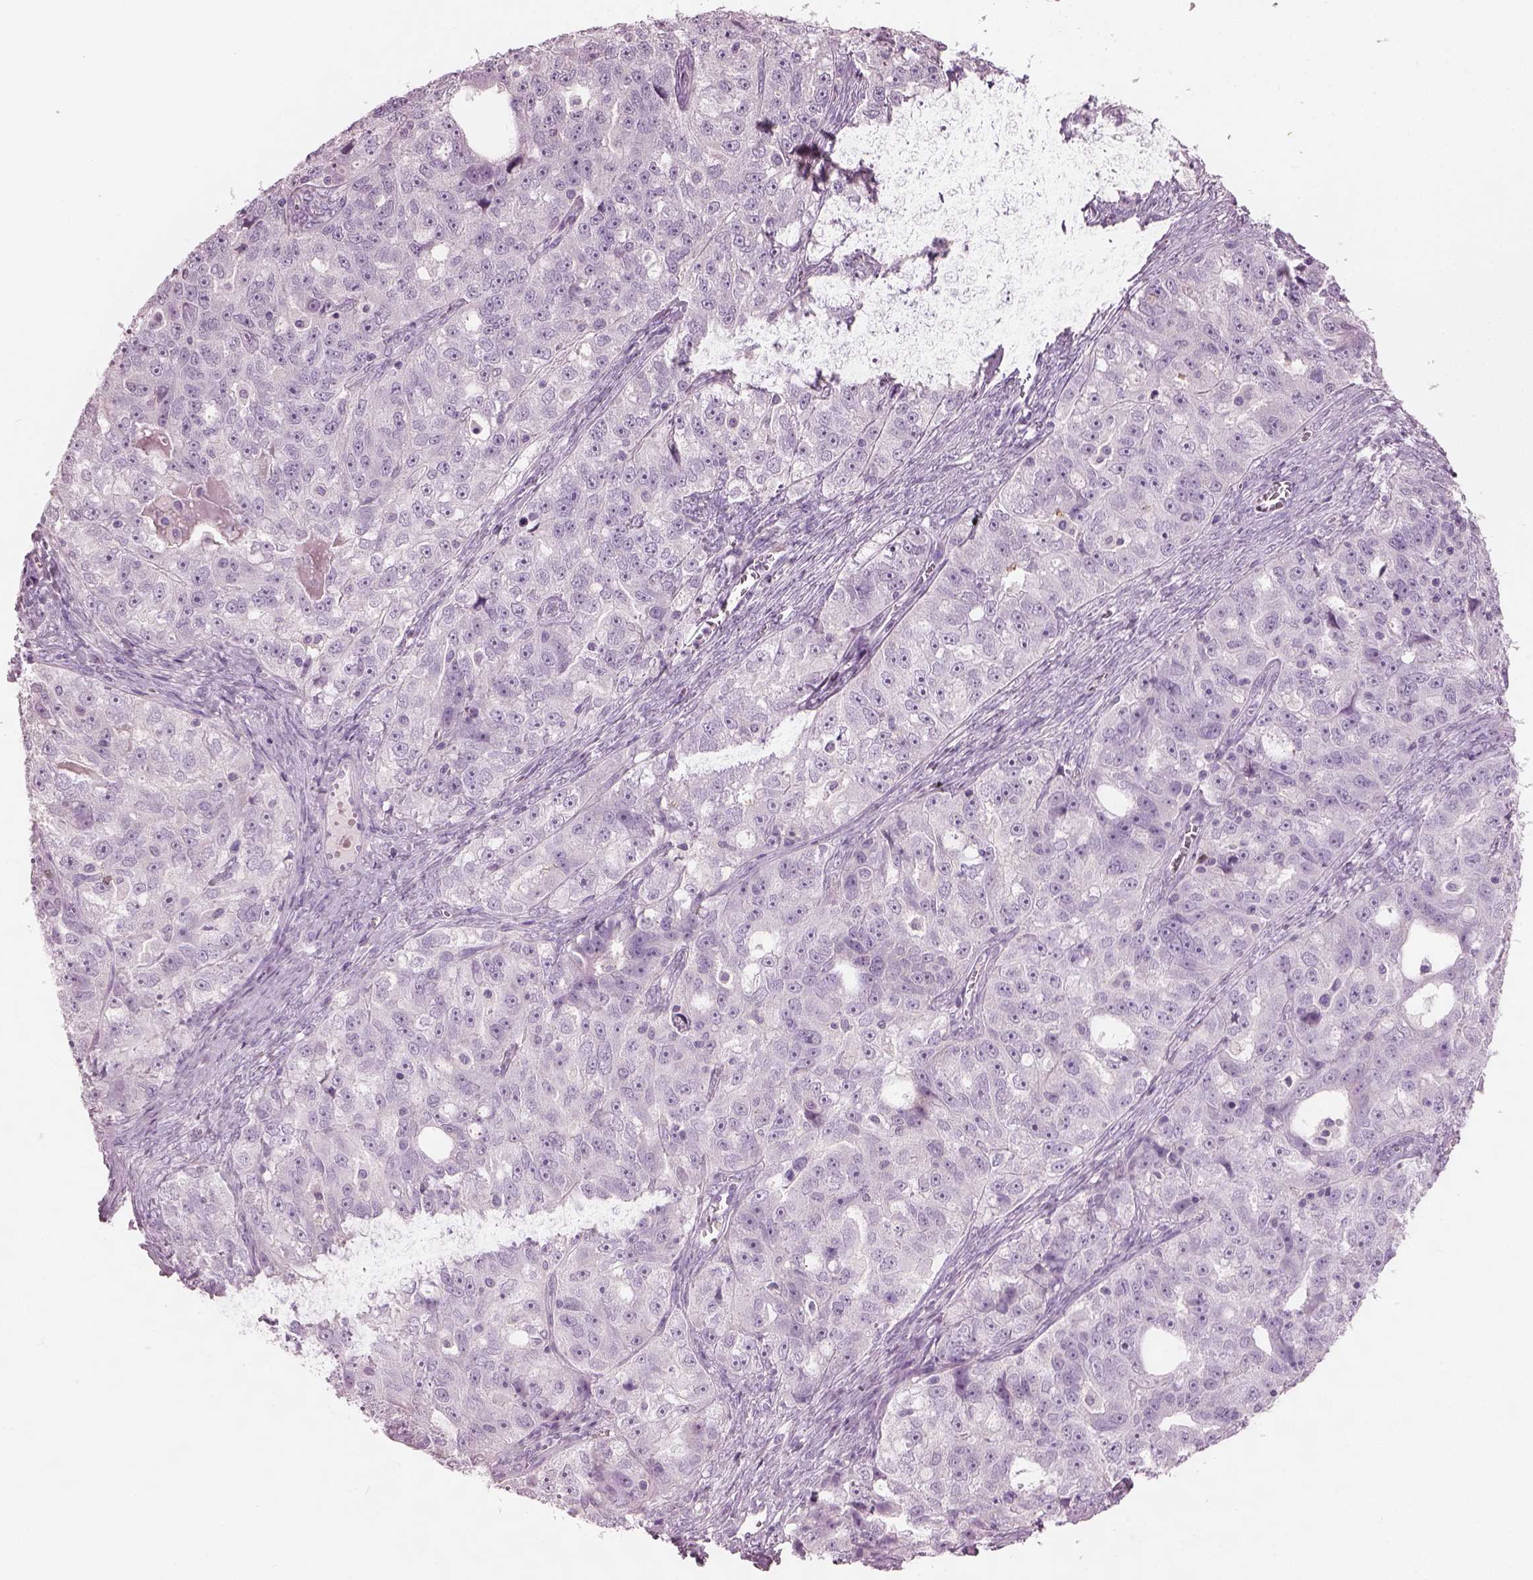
{"staining": {"intensity": "negative", "quantity": "none", "location": "none"}, "tissue": "ovarian cancer", "cell_type": "Tumor cells", "image_type": "cancer", "snomed": [{"axis": "morphology", "description": "Cystadenocarcinoma, serous, NOS"}, {"axis": "topography", "description": "Ovary"}], "caption": "DAB immunohistochemical staining of human ovarian cancer (serous cystadenocarcinoma) exhibits no significant expression in tumor cells. (Stains: DAB (3,3'-diaminobenzidine) immunohistochemistry with hematoxylin counter stain, Microscopy: brightfield microscopy at high magnification).", "gene": "PACRG", "patient": {"sex": "female", "age": 51}}